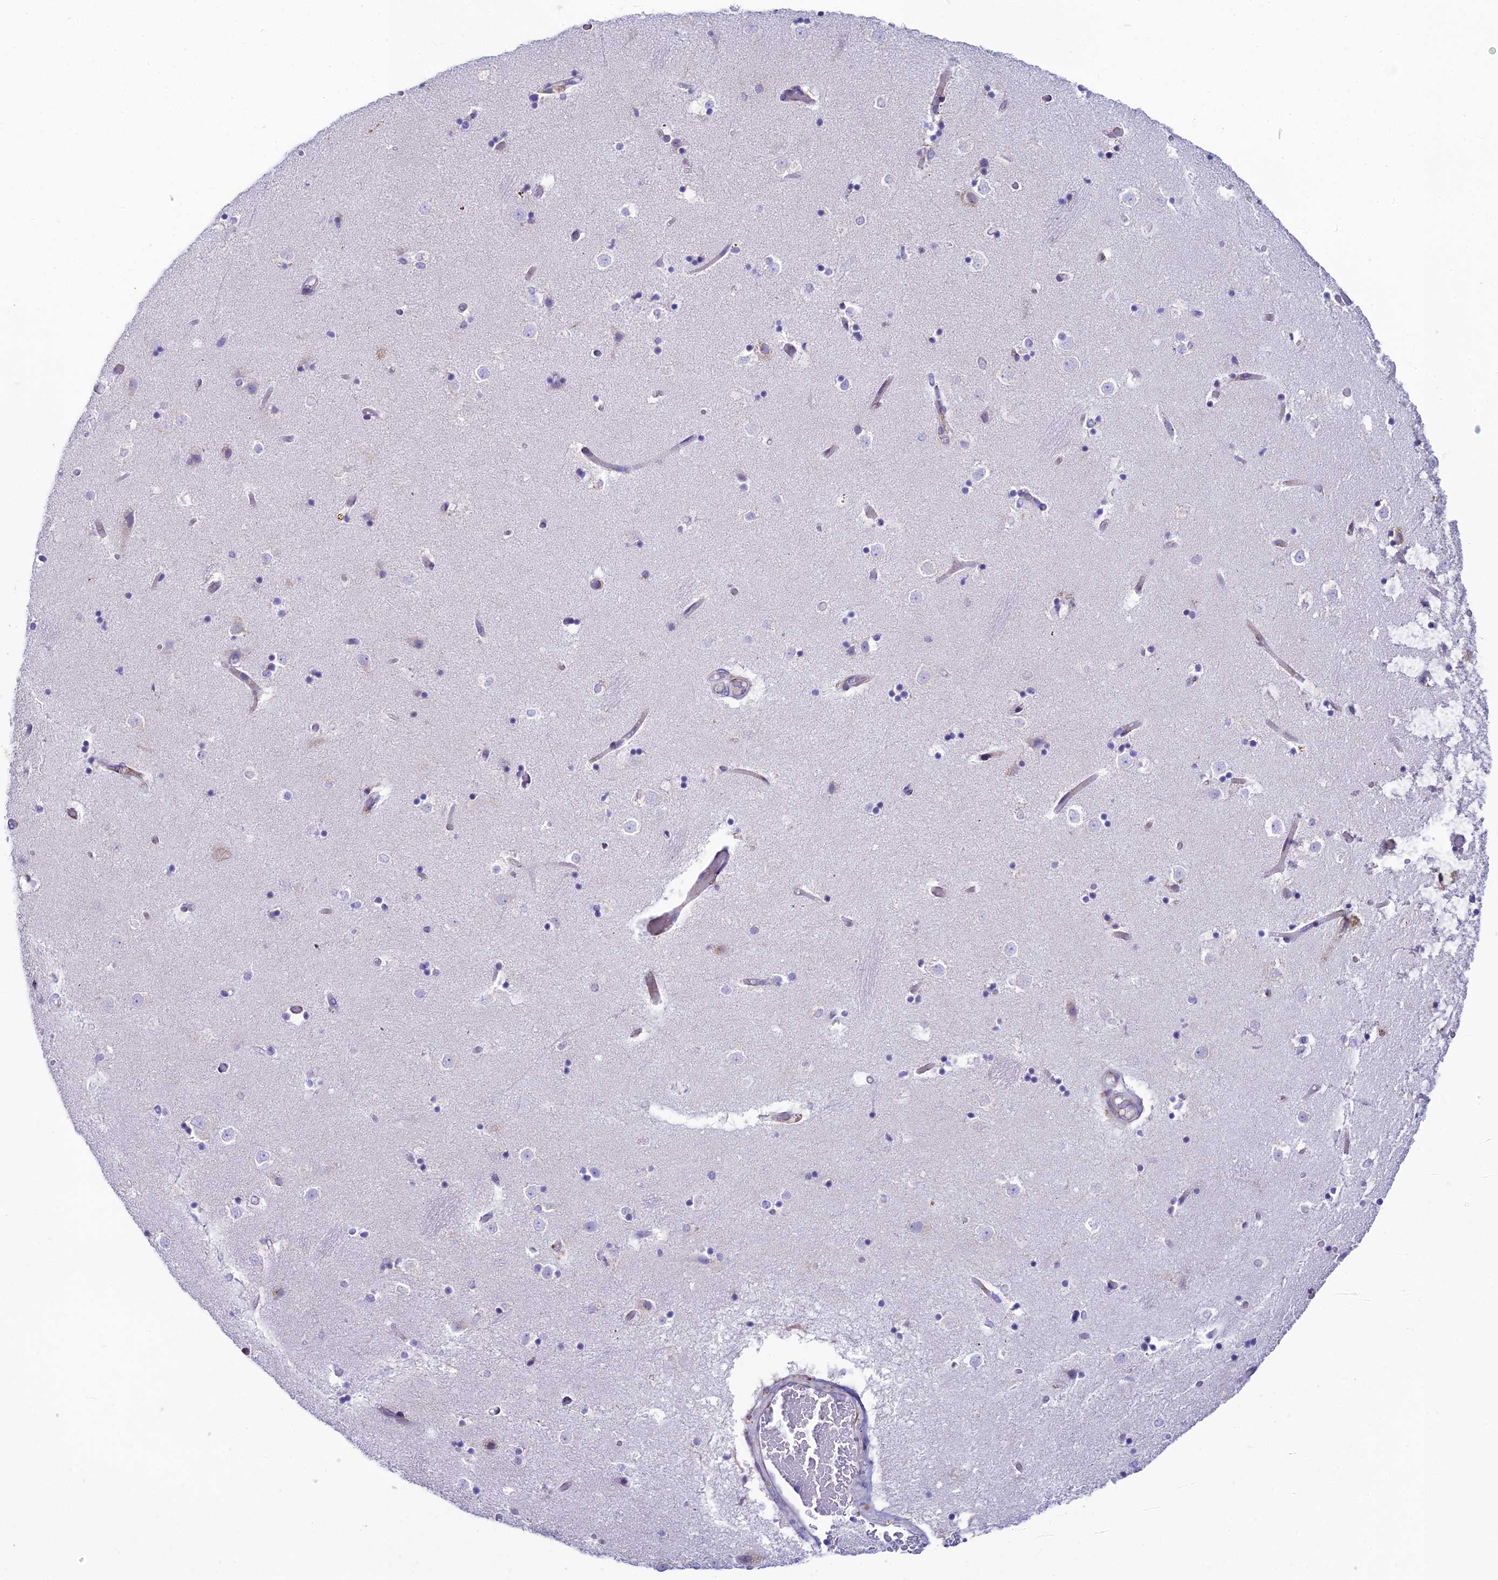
{"staining": {"intensity": "negative", "quantity": "none", "location": "none"}, "tissue": "caudate", "cell_type": "Glial cells", "image_type": "normal", "snomed": [{"axis": "morphology", "description": "Normal tissue, NOS"}, {"axis": "topography", "description": "Lateral ventricle wall"}], "caption": "This is a histopathology image of immunohistochemistry staining of benign caudate, which shows no expression in glial cells.", "gene": "TUBGCP6", "patient": {"sex": "female", "age": 52}}